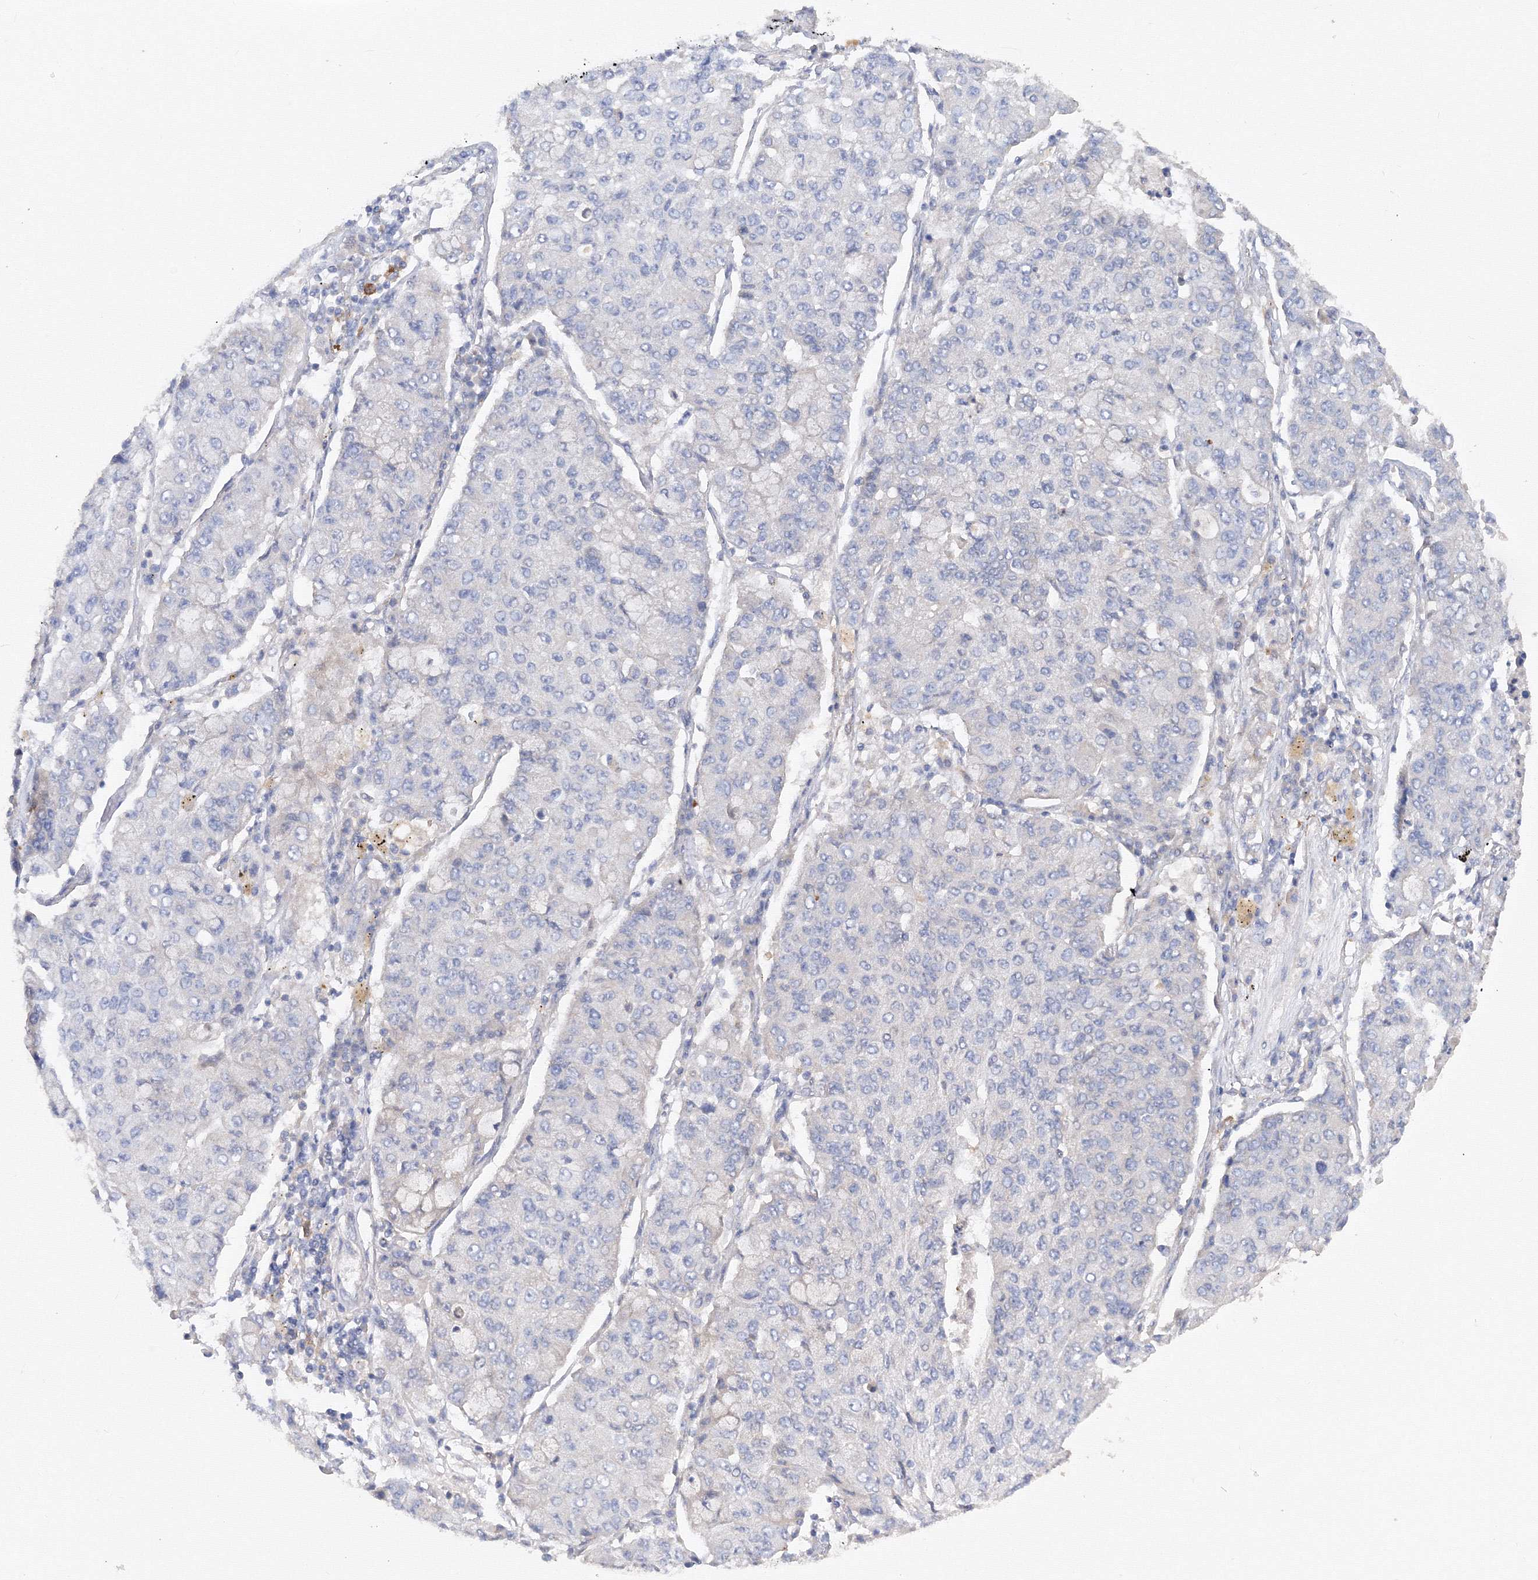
{"staining": {"intensity": "negative", "quantity": "none", "location": "none"}, "tissue": "lung cancer", "cell_type": "Tumor cells", "image_type": "cancer", "snomed": [{"axis": "morphology", "description": "Squamous cell carcinoma, NOS"}, {"axis": "topography", "description": "Lung"}], "caption": "Lung cancer (squamous cell carcinoma) was stained to show a protein in brown. There is no significant staining in tumor cells.", "gene": "DIS3L2", "patient": {"sex": "male", "age": 74}}